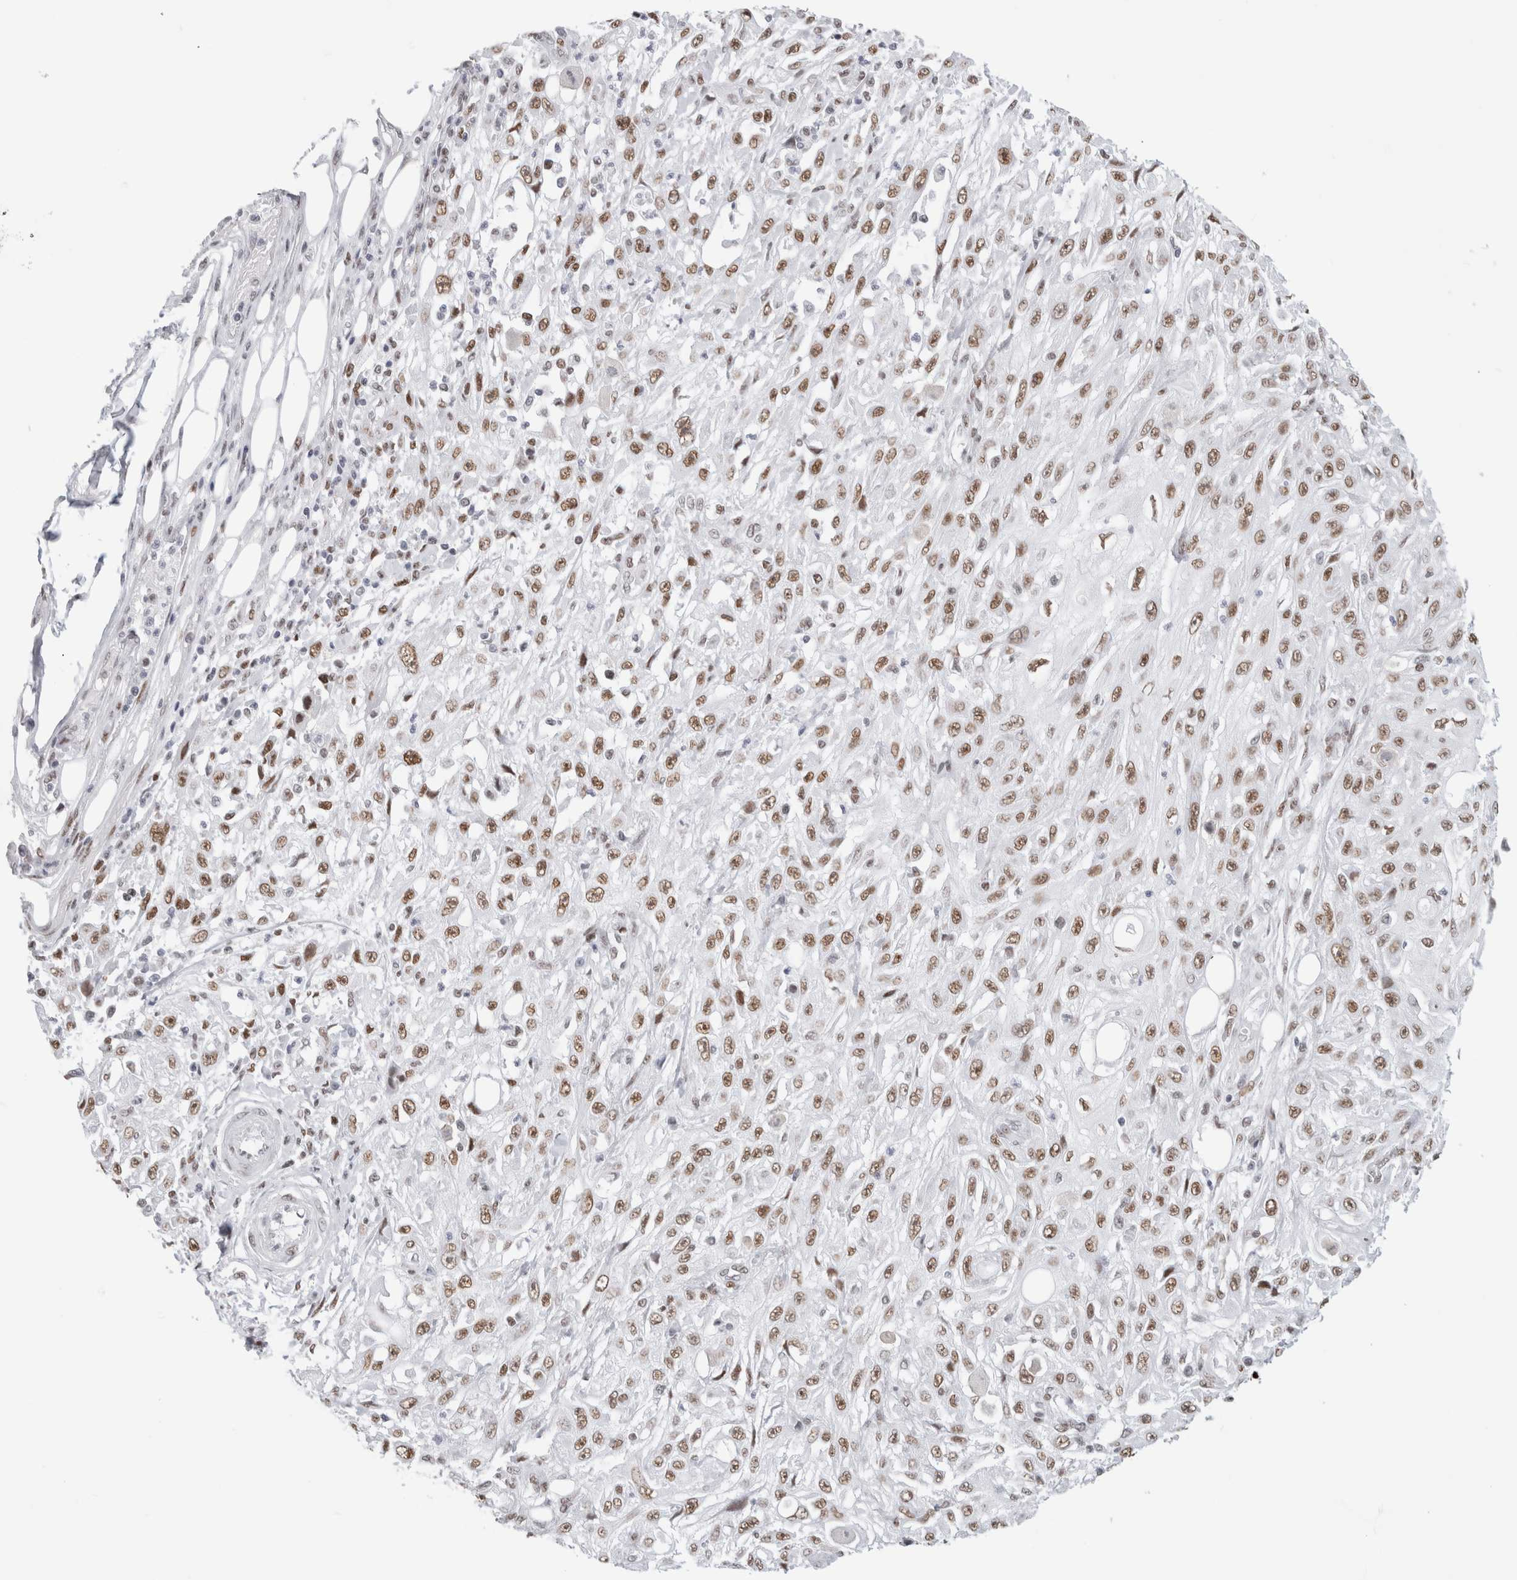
{"staining": {"intensity": "moderate", "quantity": ">75%", "location": "nuclear"}, "tissue": "skin cancer", "cell_type": "Tumor cells", "image_type": "cancer", "snomed": [{"axis": "morphology", "description": "Squamous cell carcinoma, NOS"}, {"axis": "morphology", "description": "Squamous cell carcinoma, metastatic, NOS"}, {"axis": "topography", "description": "Skin"}, {"axis": "topography", "description": "Lymph node"}], "caption": "High-power microscopy captured an immunohistochemistry (IHC) histopathology image of skin cancer (metastatic squamous cell carcinoma), revealing moderate nuclear positivity in approximately >75% of tumor cells.", "gene": "SMARCC1", "patient": {"sex": "male", "age": 75}}